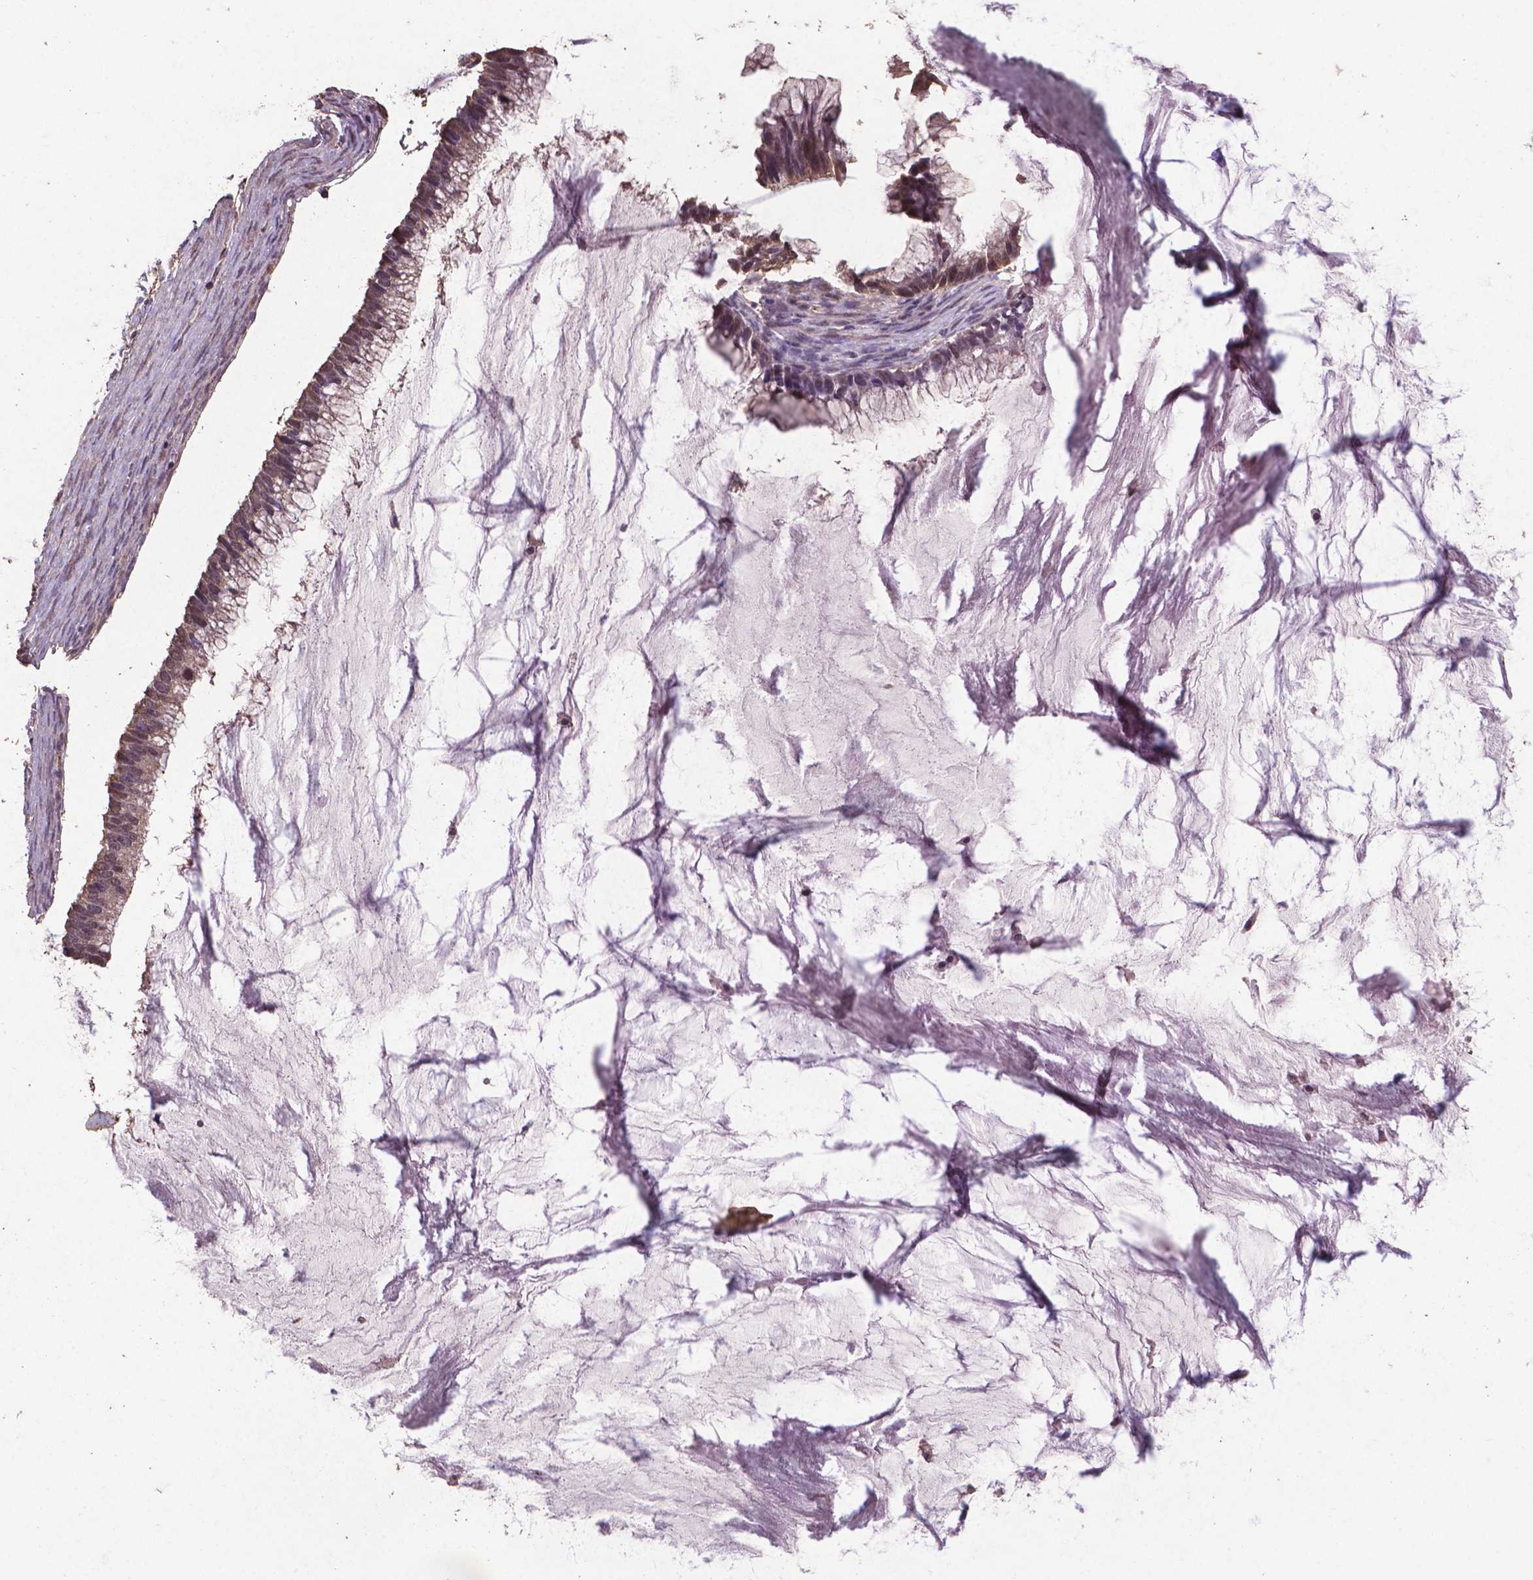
{"staining": {"intensity": "moderate", "quantity": ">75%", "location": "cytoplasmic/membranous,nuclear"}, "tissue": "ovarian cancer", "cell_type": "Tumor cells", "image_type": "cancer", "snomed": [{"axis": "morphology", "description": "Cystadenocarcinoma, mucinous, NOS"}, {"axis": "topography", "description": "Ovary"}], "caption": "Ovarian cancer tissue displays moderate cytoplasmic/membranous and nuclear staining in about >75% of tumor cells, visualized by immunohistochemistry.", "gene": "DCAF1", "patient": {"sex": "female", "age": 38}}